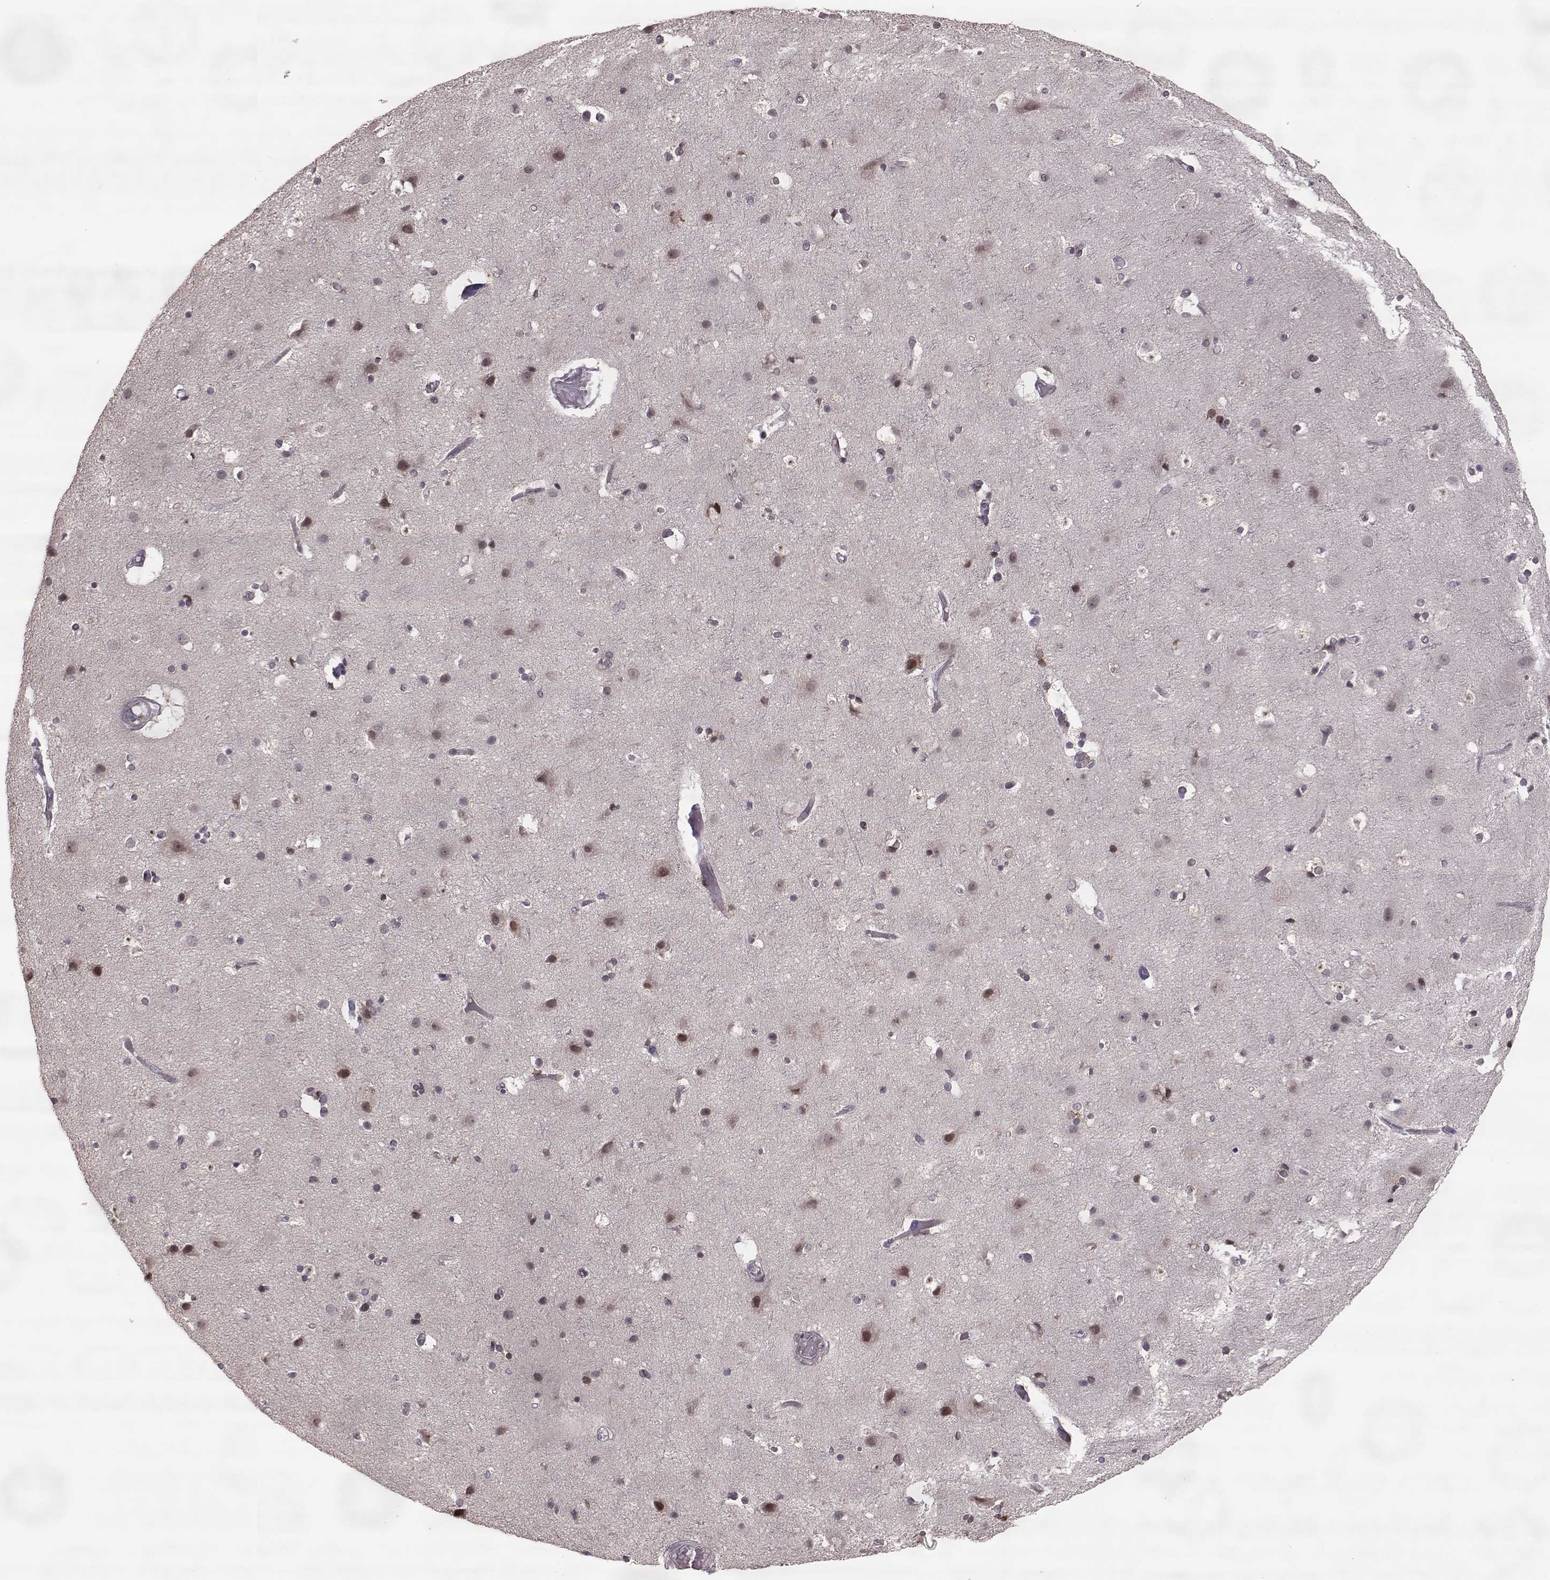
{"staining": {"intensity": "negative", "quantity": "none", "location": "none"}, "tissue": "cerebral cortex", "cell_type": "Endothelial cells", "image_type": "normal", "snomed": [{"axis": "morphology", "description": "Normal tissue, NOS"}, {"axis": "topography", "description": "Cerebral cortex"}], "caption": "Immunohistochemical staining of normal cerebral cortex shows no significant positivity in endothelial cells.", "gene": "ELOVL5", "patient": {"sex": "female", "age": 52}}